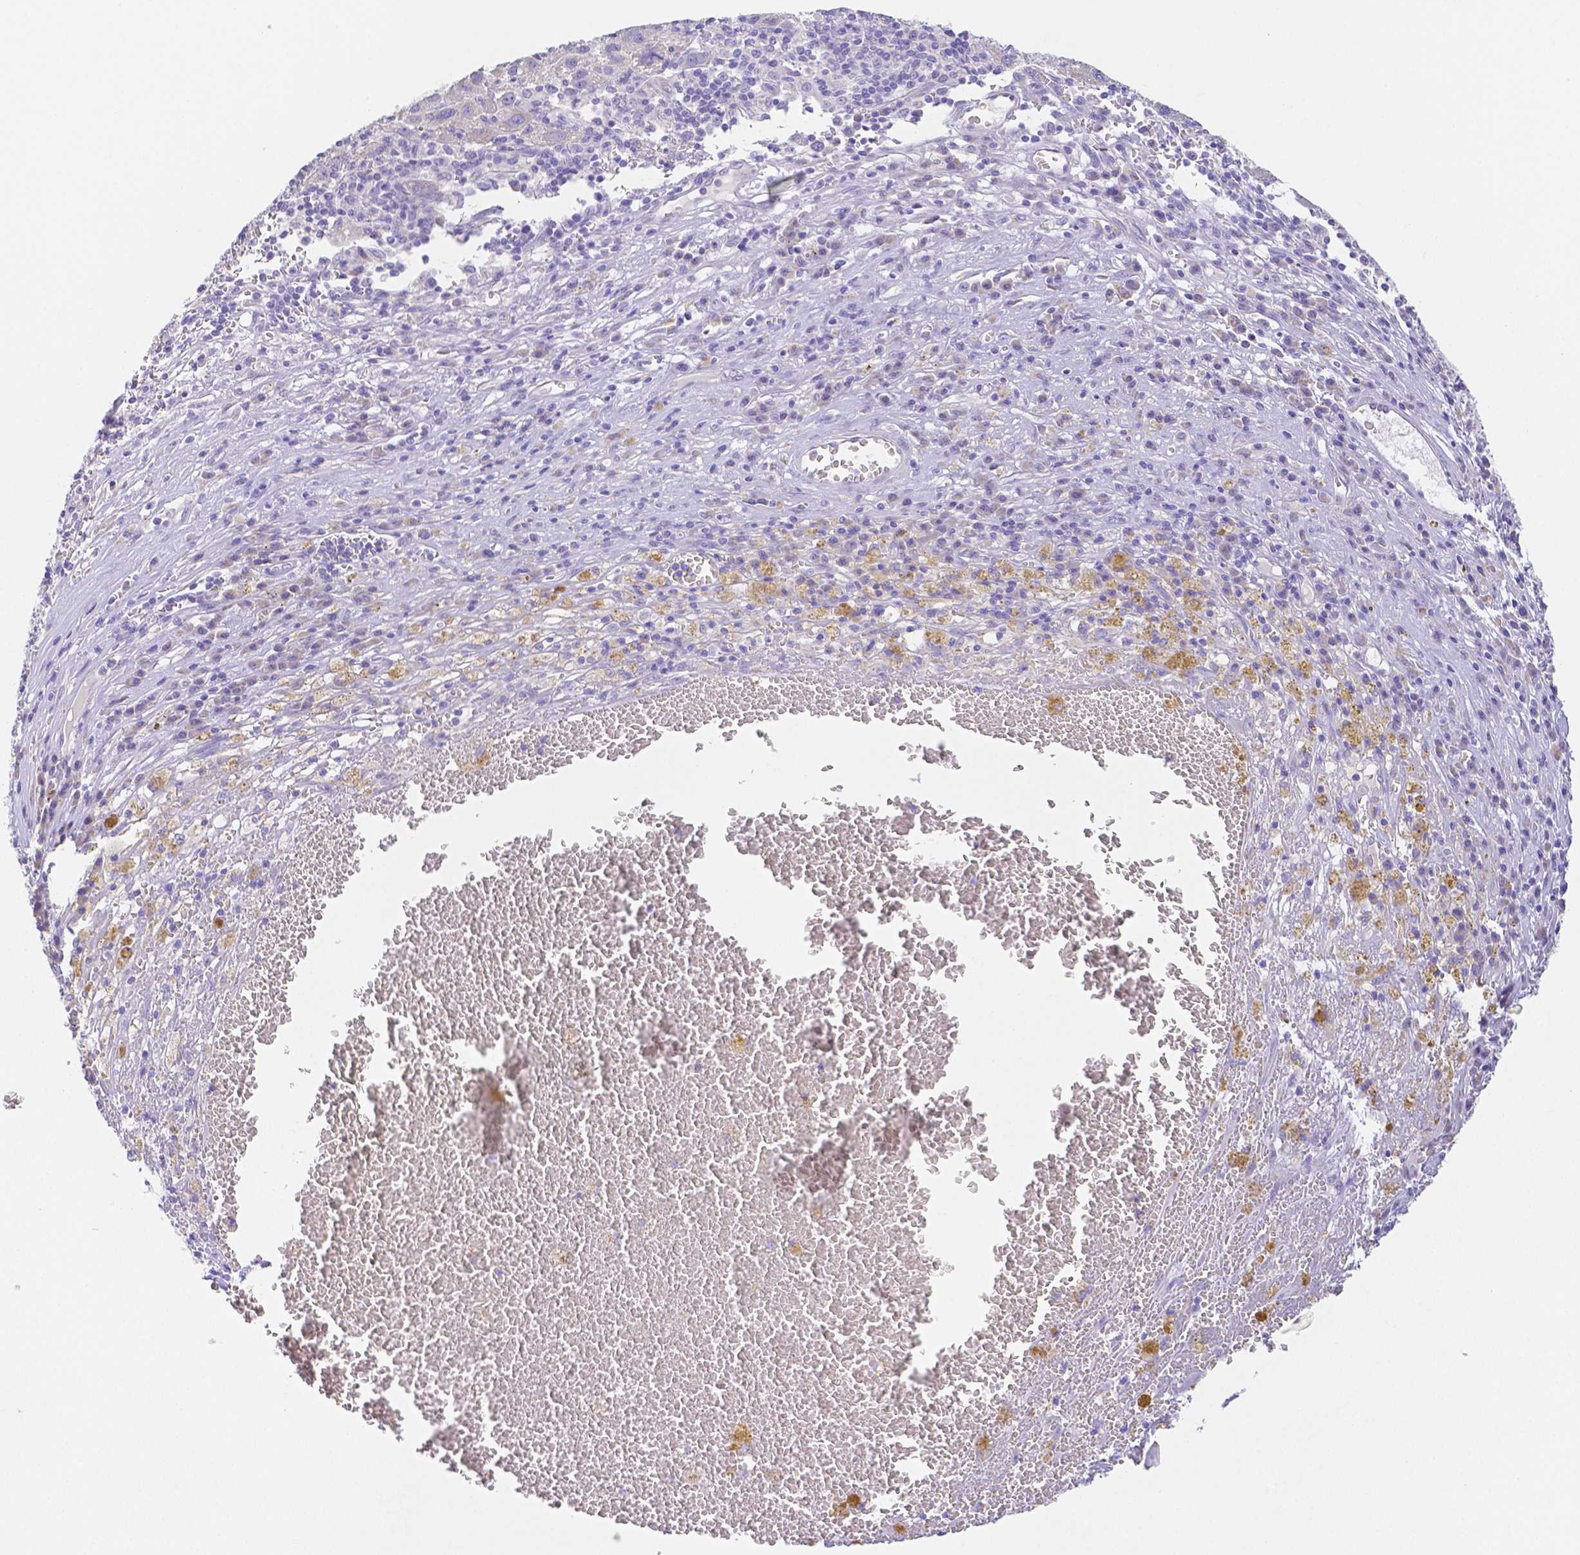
{"staining": {"intensity": "negative", "quantity": "none", "location": "none"}, "tissue": "liver cancer", "cell_type": "Tumor cells", "image_type": "cancer", "snomed": [{"axis": "morphology", "description": "Carcinoma, Hepatocellular, NOS"}, {"axis": "topography", "description": "Liver"}], "caption": "Immunohistochemistry (IHC) photomicrograph of human hepatocellular carcinoma (liver) stained for a protein (brown), which exhibits no staining in tumor cells.", "gene": "ZG16B", "patient": {"sex": "female", "age": 77}}